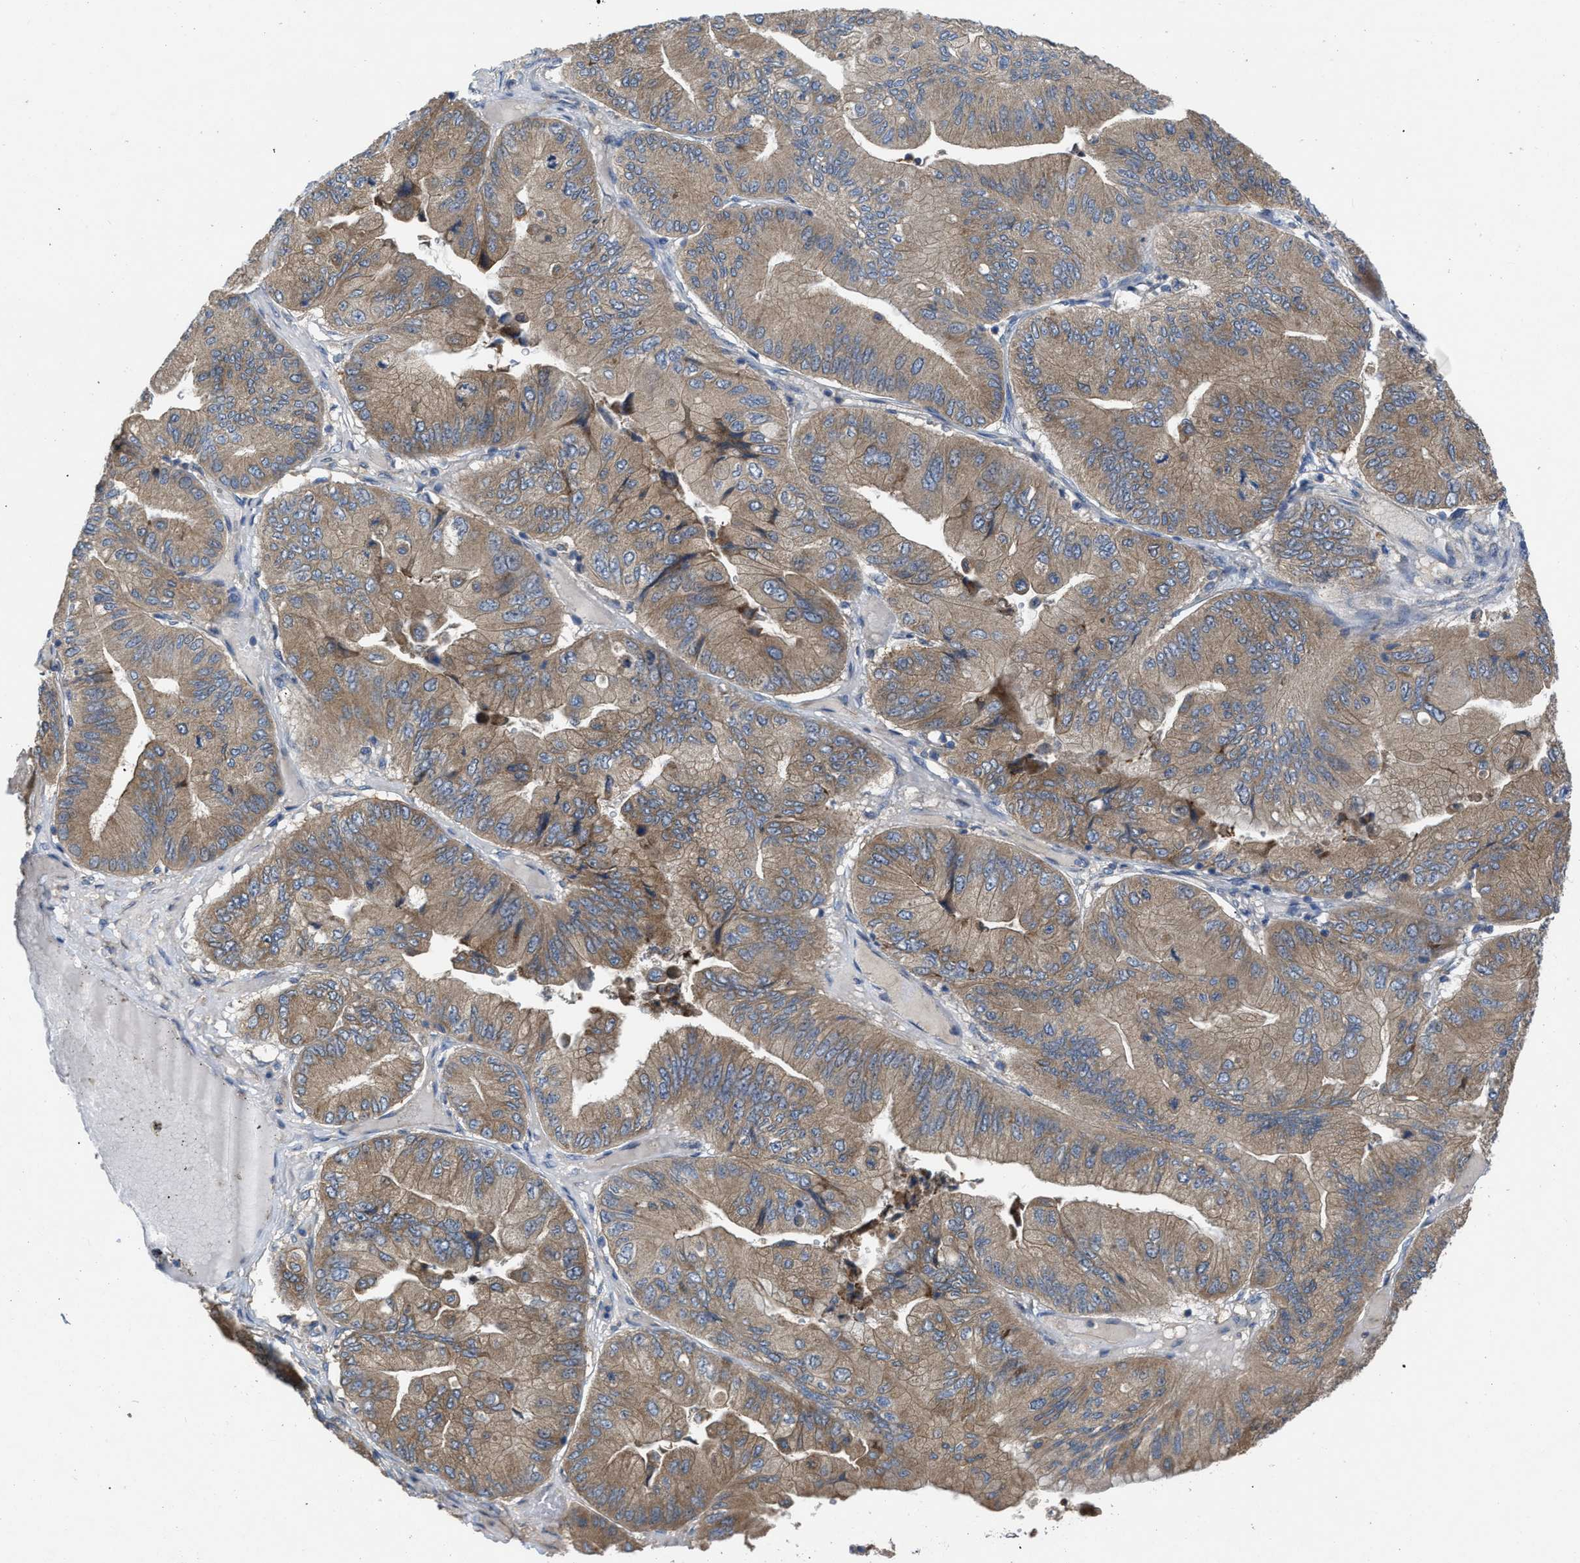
{"staining": {"intensity": "moderate", "quantity": ">75%", "location": "cytoplasmic/membranous"}, "tissue": "ovarian cancer", "cell_type": "Tumor cells", "image_type": "cancer", "snomed": [{"axis": "morphology", "description": "Cystadenocarcinoma, mucinous, NOS"}, {"axis": "topography", "description": "Ovary"}], "caption": "IHC staining of ovarian cancer, which shows medium levels of moderate cytoplasmic/membranous positivity in approximately >75% of tumor cells indicating moderate cytoplasmic/membranous protein expression. The staining was performed using DAB (brown) for protein detection and nuclei were counterstained in hematoxylin (blue).", "gene": "TMEM131", "patient": {"sex": "female", "age": 61}}